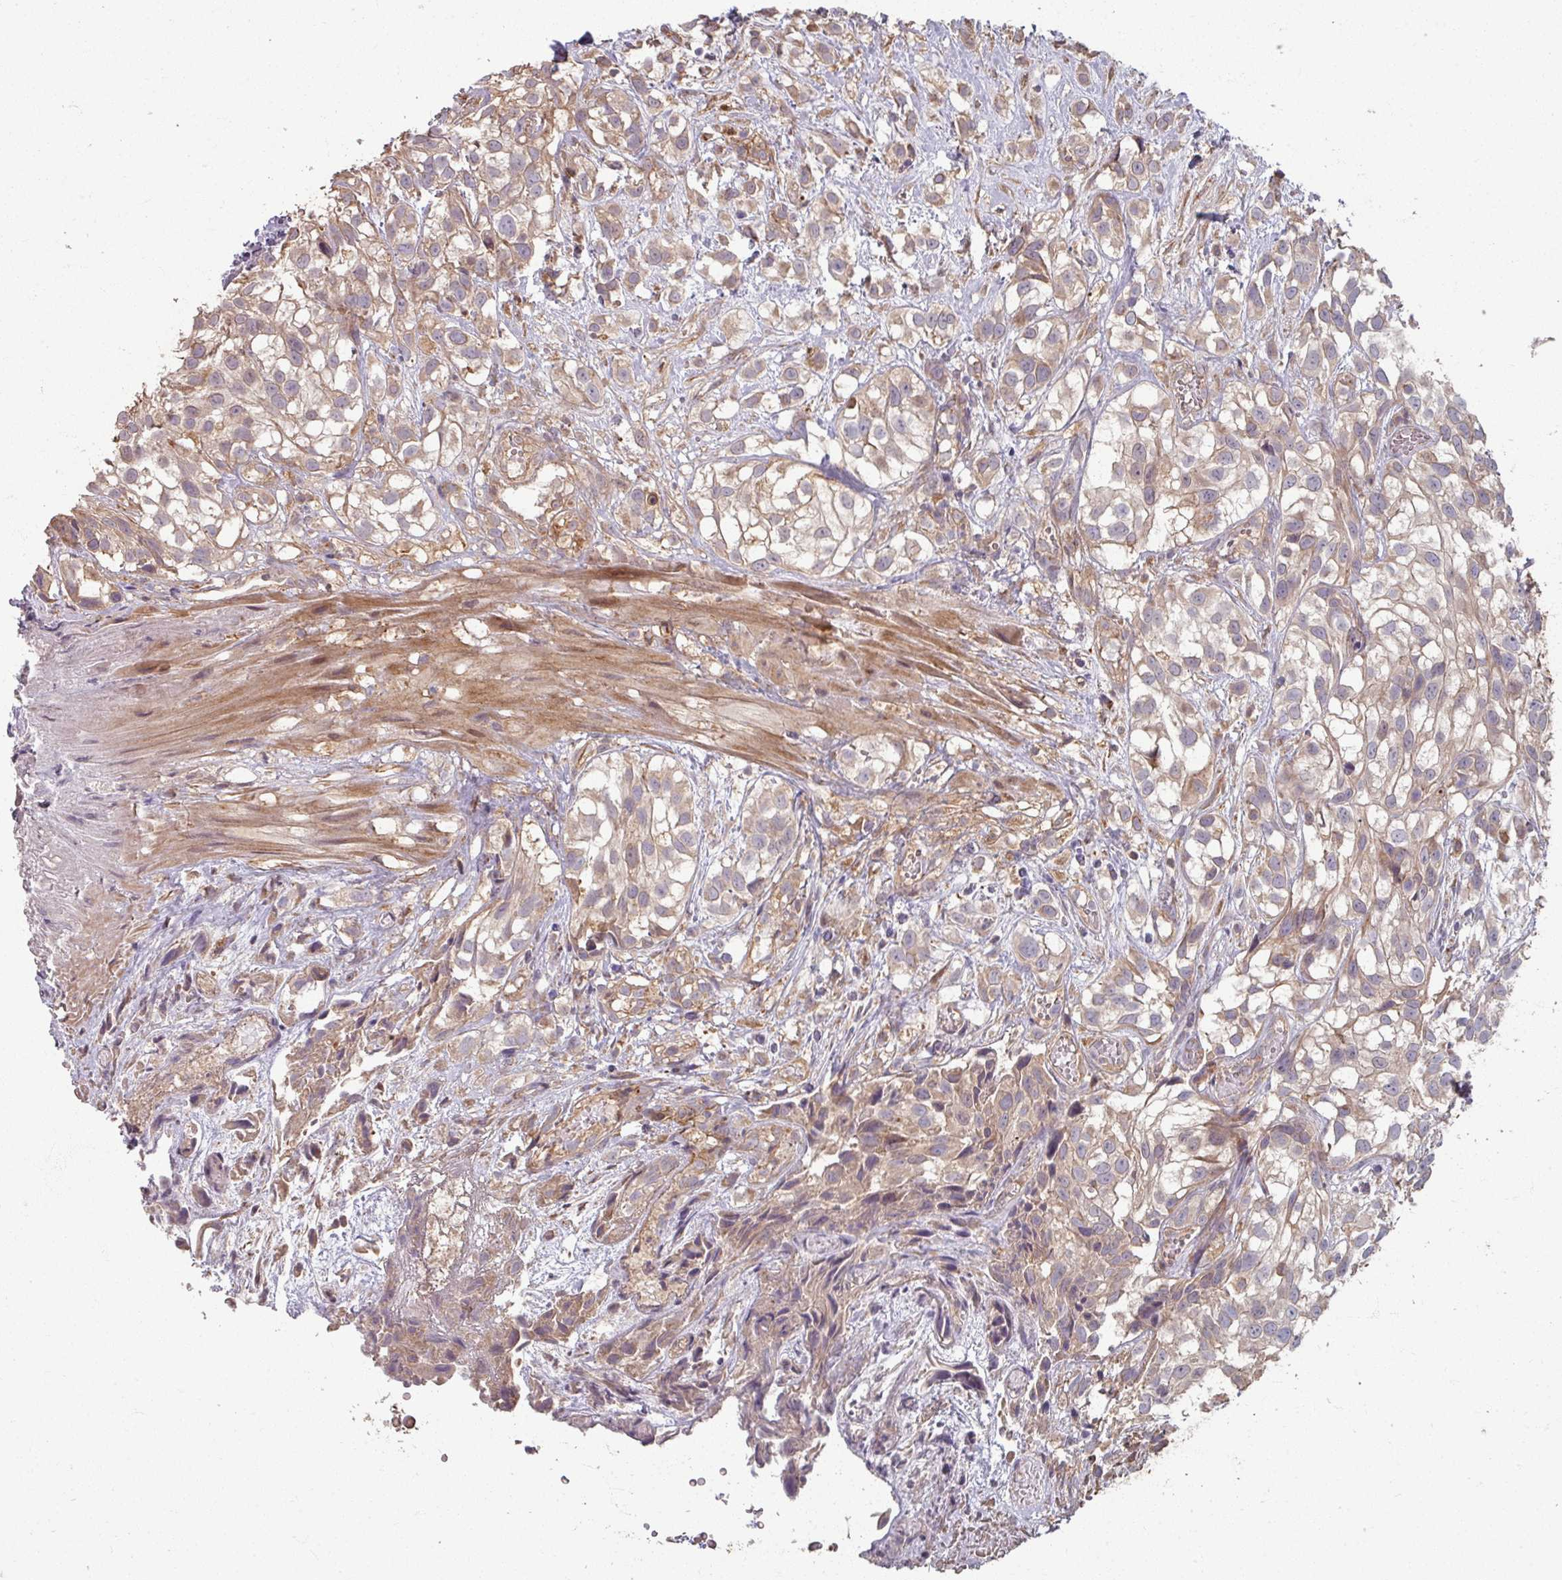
{"staining": {"intensity": "moderate", "quantity": "25%-75%", "location": "cytoplasmic/membranous"}, "tissue": "urothelial cancer", "cell_type": "Tumor cells", "image_type": "cancer", "snomed": [{"axis": "morphology", "description": "Urothelial carcinoma, High grade"}, {"axis": "topography", "description": "Urinary bladder"}], "caption": "A brown stain labels moderate cytoplasmic/membranous positivity of a protein in human urothelial cancer tumor cells.", "gene": "CCDC68", "patient": {"sex": "male", "age": 56}}